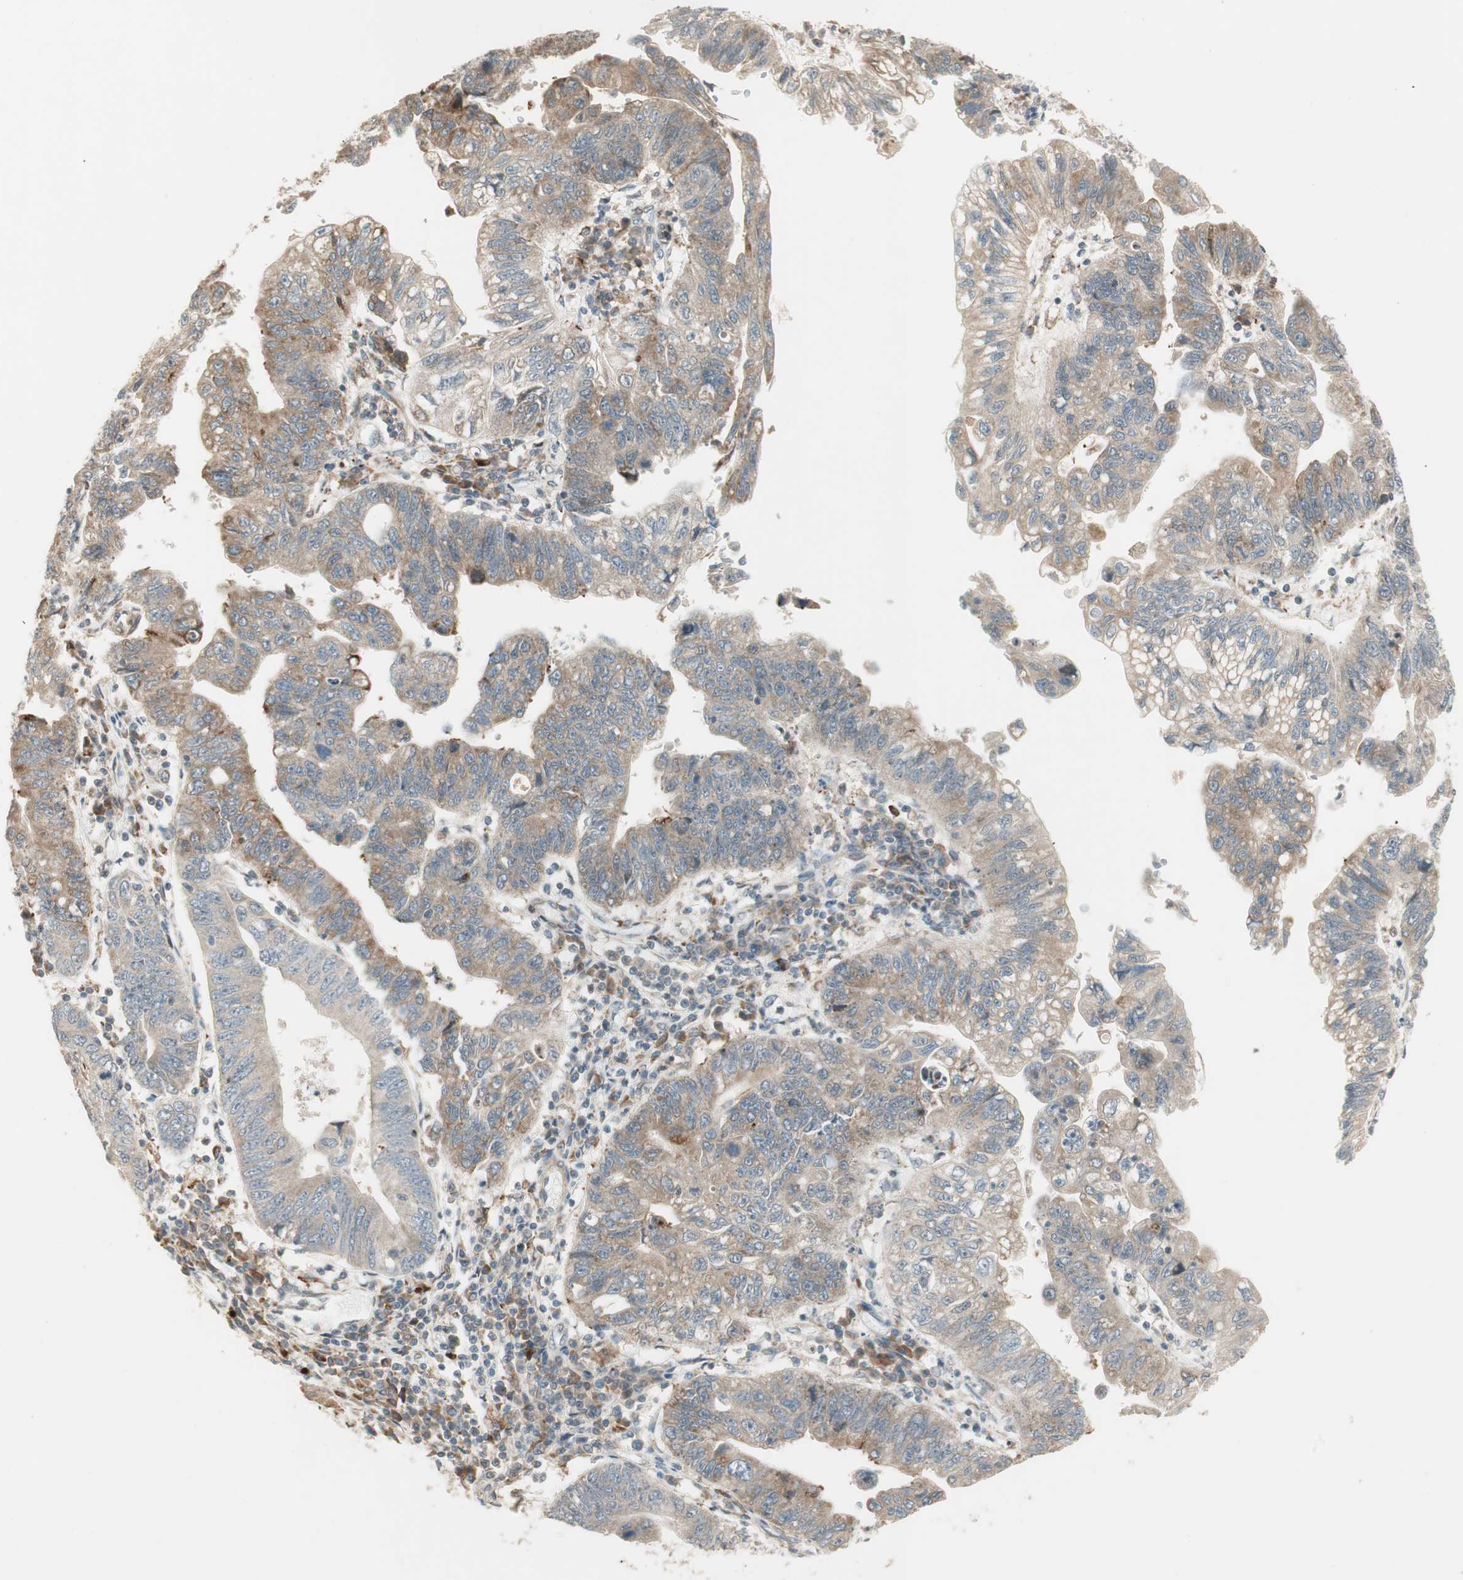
{"staining": {"intensity": "weak", "quantity": "<25%", "location": "cytoplasmic/membranous"}, "tissue": "stomach cancer", "cell_type": "Tumor cells", "image_type": "cancer", "snomed": [{"axis": "morphology", "description": "Adenocarcinoma, NOS"}, {"axis": "topography", "description": "Stomach"}], "caption": "There is no significant expression in tumor cells of adenocarcinoma (stomach).", "gene": "SFRP1", "patient": {"sex": "male", "age": 59}}